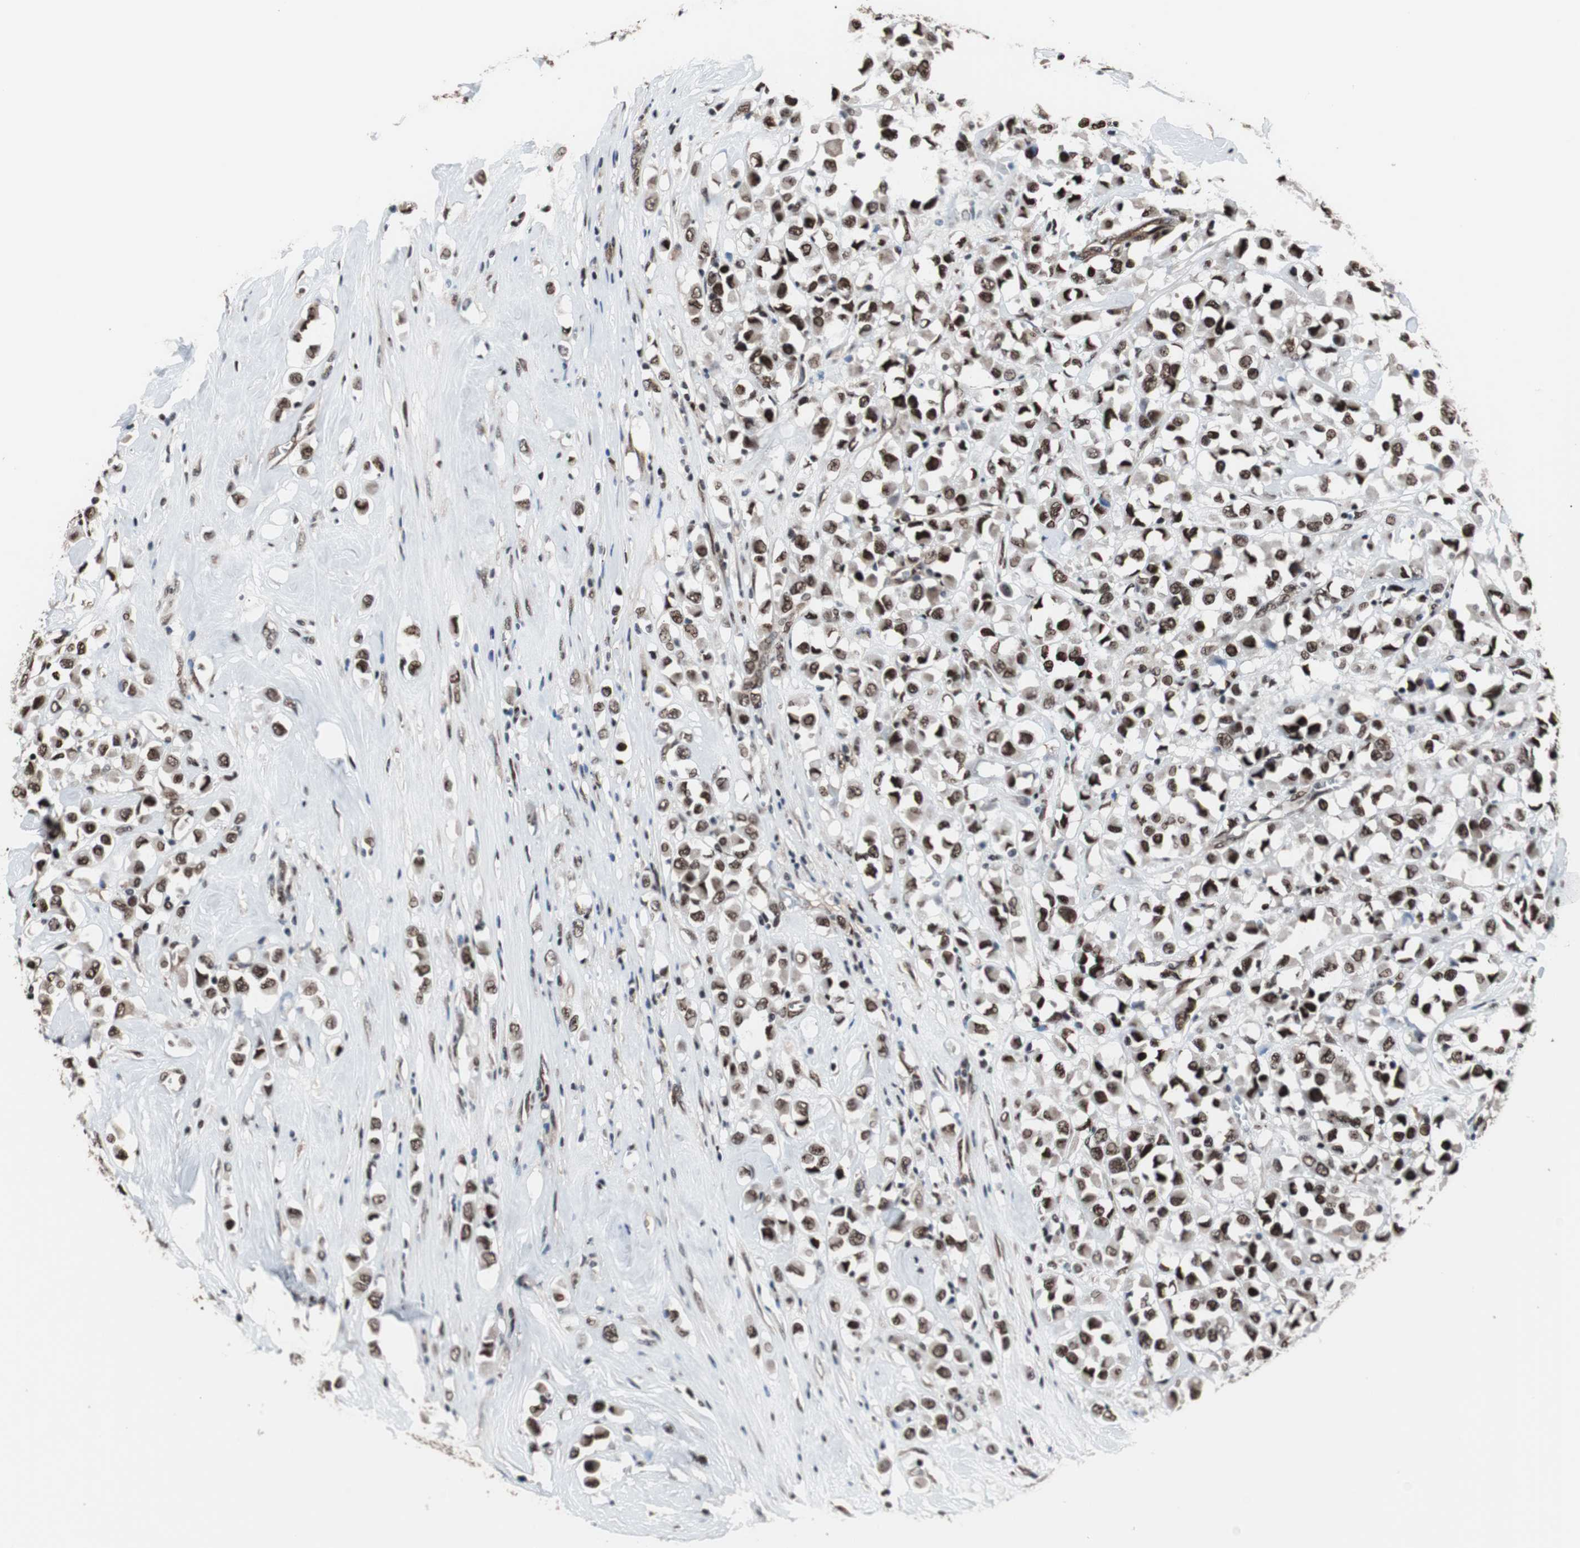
{"staining": {"intensity": "strong", "quantity": ">75%", "location": "nuclear"}, "tissue": "breast cancer", "cell_type": "Tumor cells", "image_type": "cancer", "snomed": [{"axis": "morphology", "description": "Duct carcinoma"}, {"axis": "topography", "description": "Breast"}], "caption": "Immunohistochemical staining of human breast cancer (invasive ductal carcinoma) shows strong nuclear protein staining in about >75% of tumor cells. The staining was performed using DAB (3,3'-diaminobenzidine) to visualize the protein expression in brown, while the nuclei were stained in blue with hematoxylin (Magnification: 20x).", "gene": "POGZ", "patient": {"sex": "female", "age": 61}}